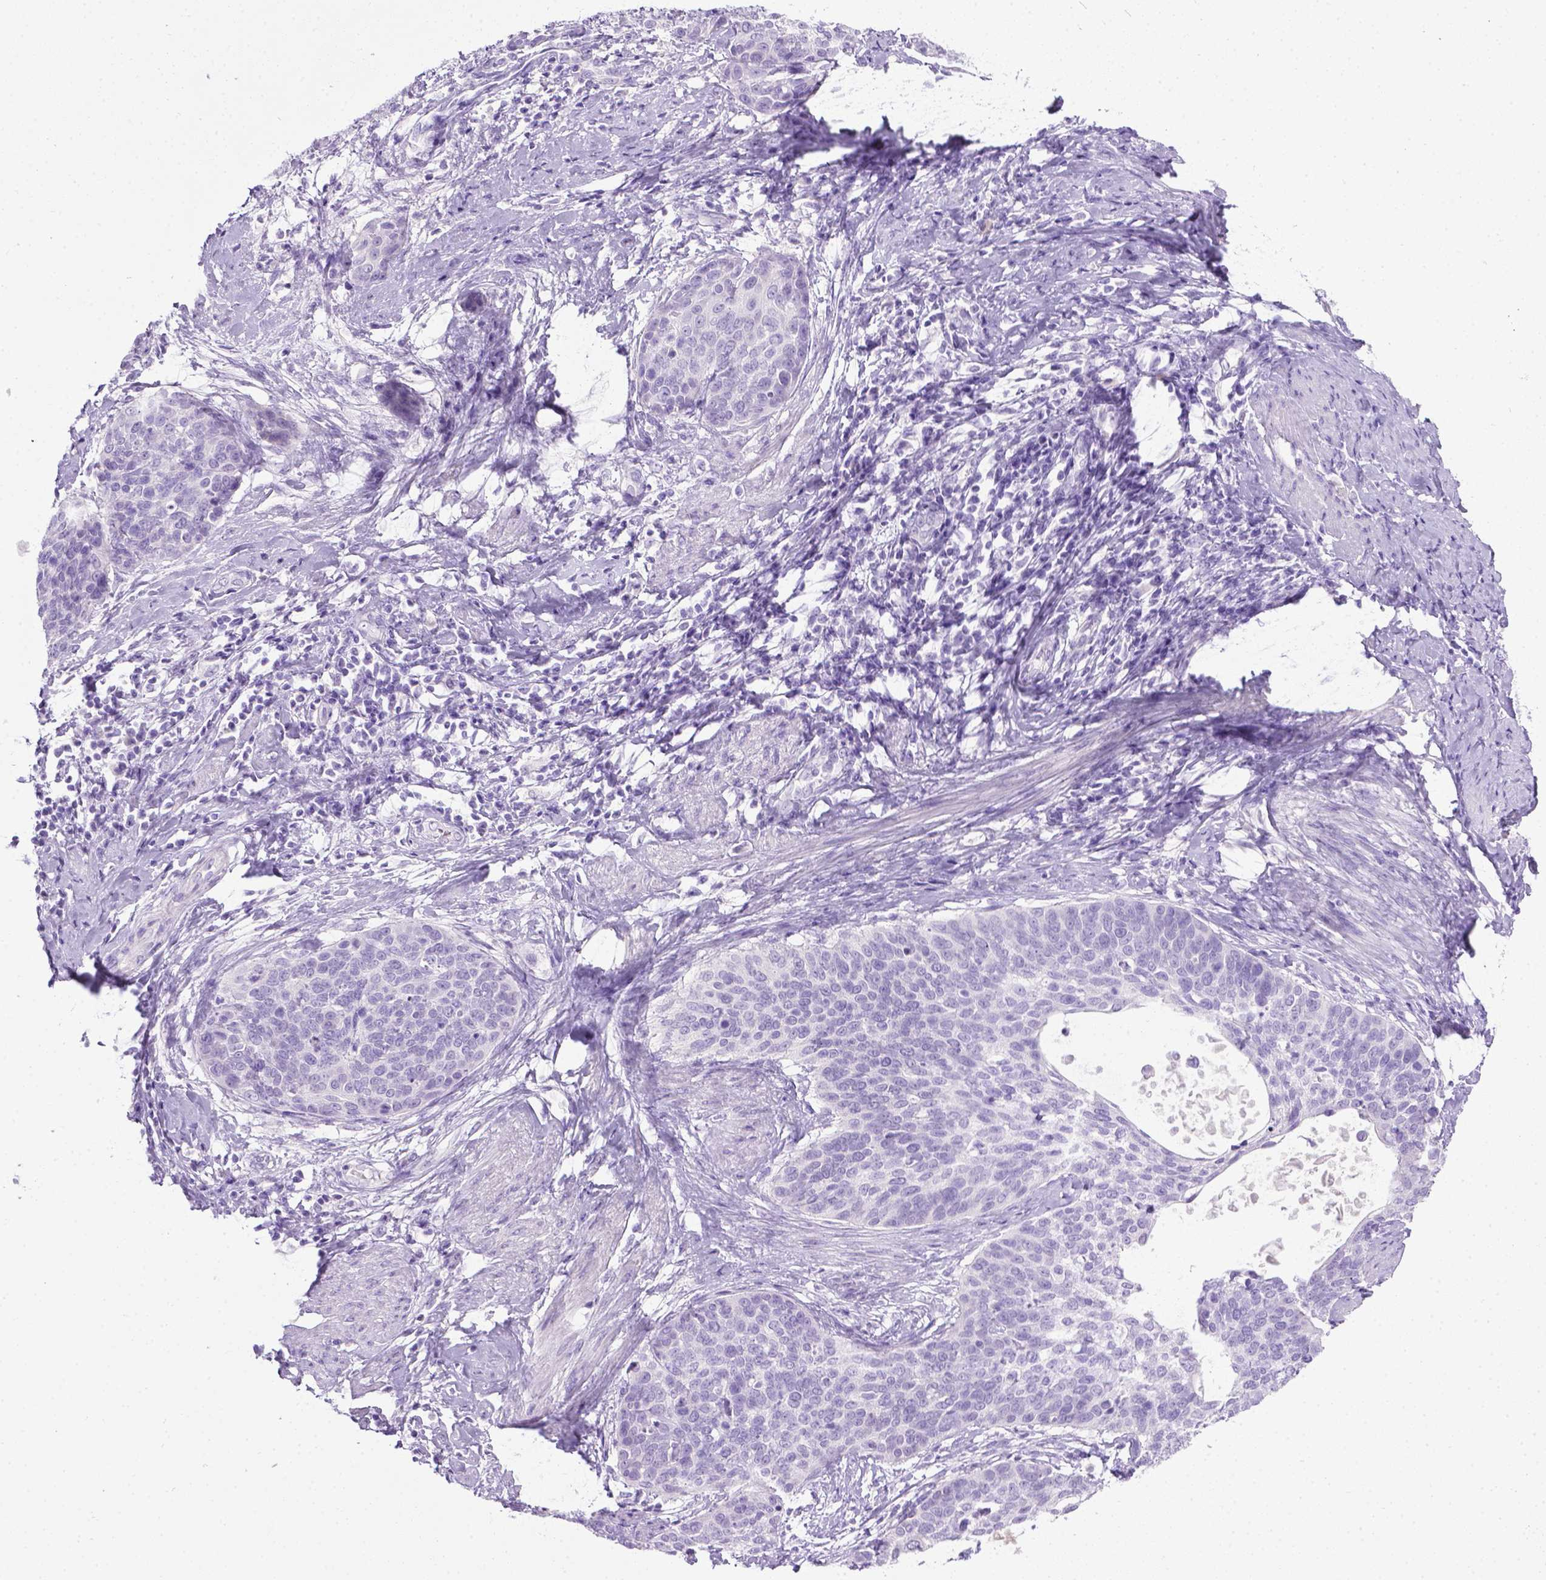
{"staining": {"intensity": "negative", "quantity": "none", "location": "none"}, "tissue": "cervical cancer", "cell_type": "Tumor cells", "image_type": "cancer", "snomed": [{"axis": "morphology", "description": "Squamous cell carcinoma, NOS"}, {"axis": "topography", "description": "Cervix"}], "caption": "There is no significant positivity in tumor cells of cervical squamous cell carcinoma.", "gene": "LELP1", "patient": {"sex": "female", "age": 69}}